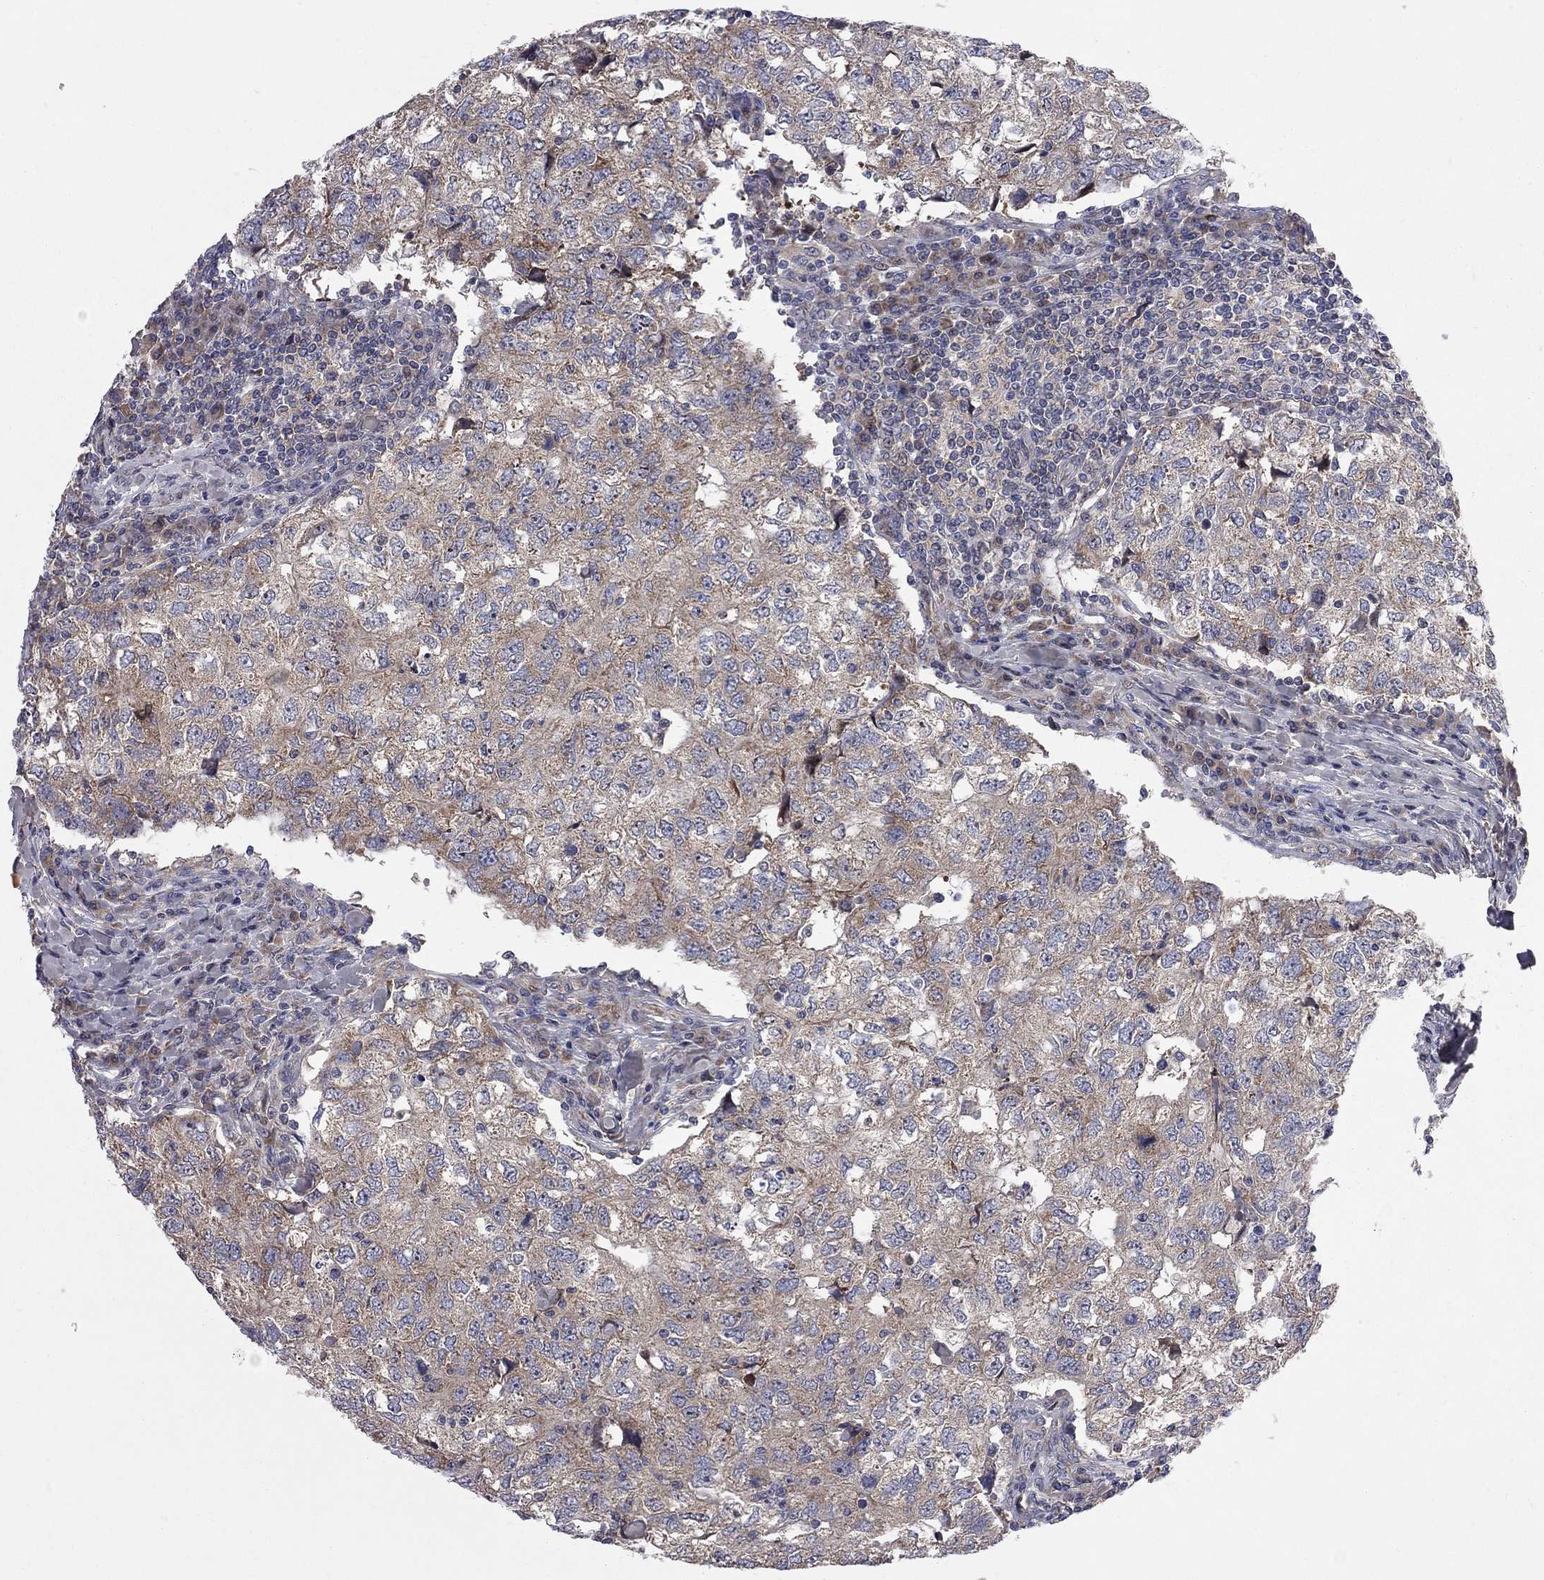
{"staining": {"intensity": "weak", "quantity": ">75%", "location": "cytoplasmic/membranous"}, "tissue": "breast cancer", "cell_type": "Tumor cells", "image_type": "cancer", "snomed": [{"axis": "morphology", "description": "Duct carcinoma"}, {"axis": "topography", "description": "Breast"}], "caption": "Immunohistochemistry (IHC) (DAB) staining of breast cancer (infiltrating ductal carcinoma) reveals weak cytoplasmic/membranous protein staining in approximately >75% of tumor cells.", "gene": "CNOT11", "patient": {"sex": "female", "age": 30}}